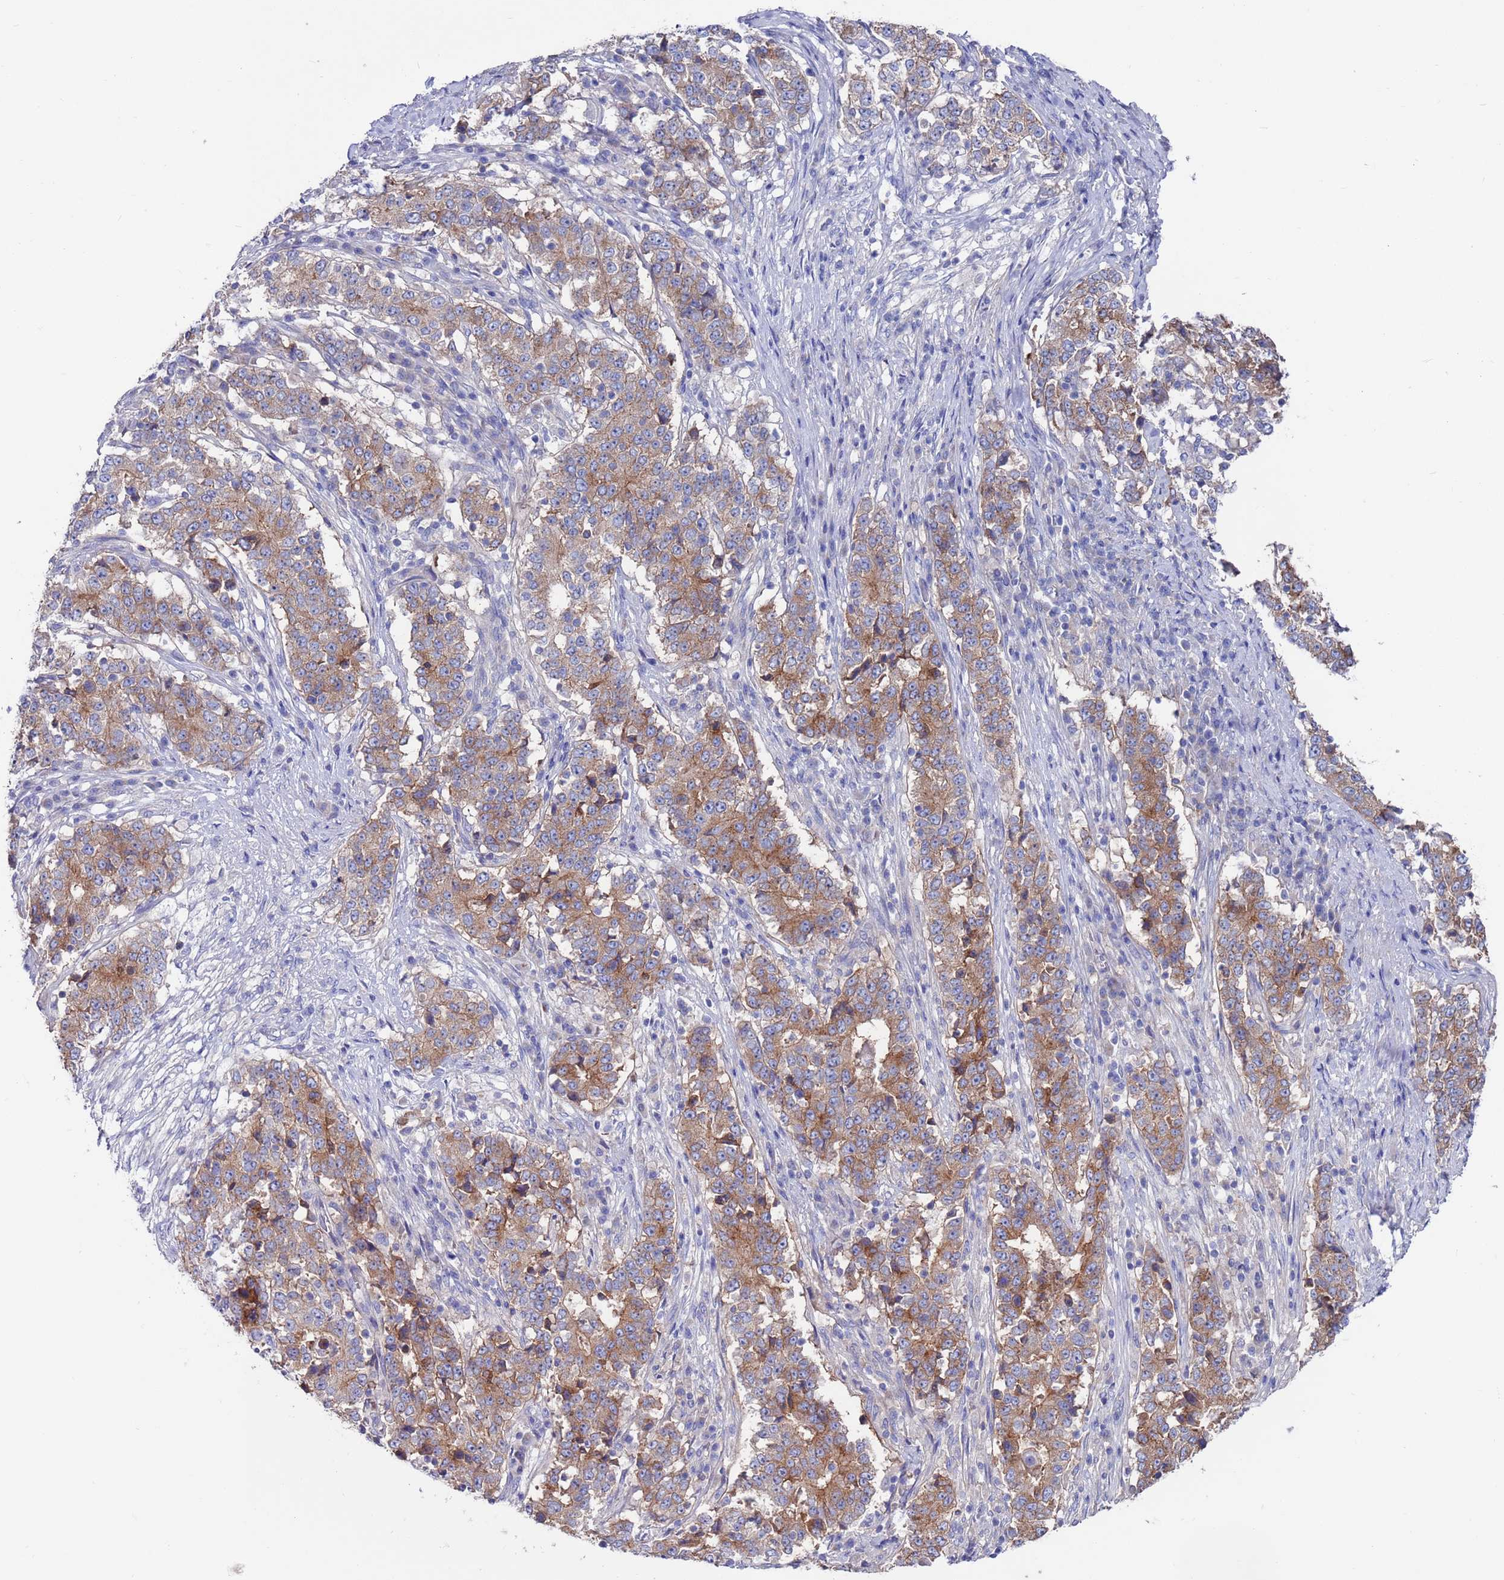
{"staining": {"intensity": "moderate", "quantity": ">75%", "location": "cytoplasmic/membranous"}, "tissue": "stomach cancer", "cell_type": "Tumor cells", "image_type": "cancer", "snomed": [{"axis": "morphology", "description": "Adenocarcinoma, NOS"}, {"axis": "topography", "description": "Stomach"}], "caption": "Protein staining by IHC reveals moderate cytoplasmic/membranous positivity in about >75% of tumor cells in adenocarcinoma (stomach).", "gene": "KRTCAP3", "patient": {"sex": "male", "age": 59}}